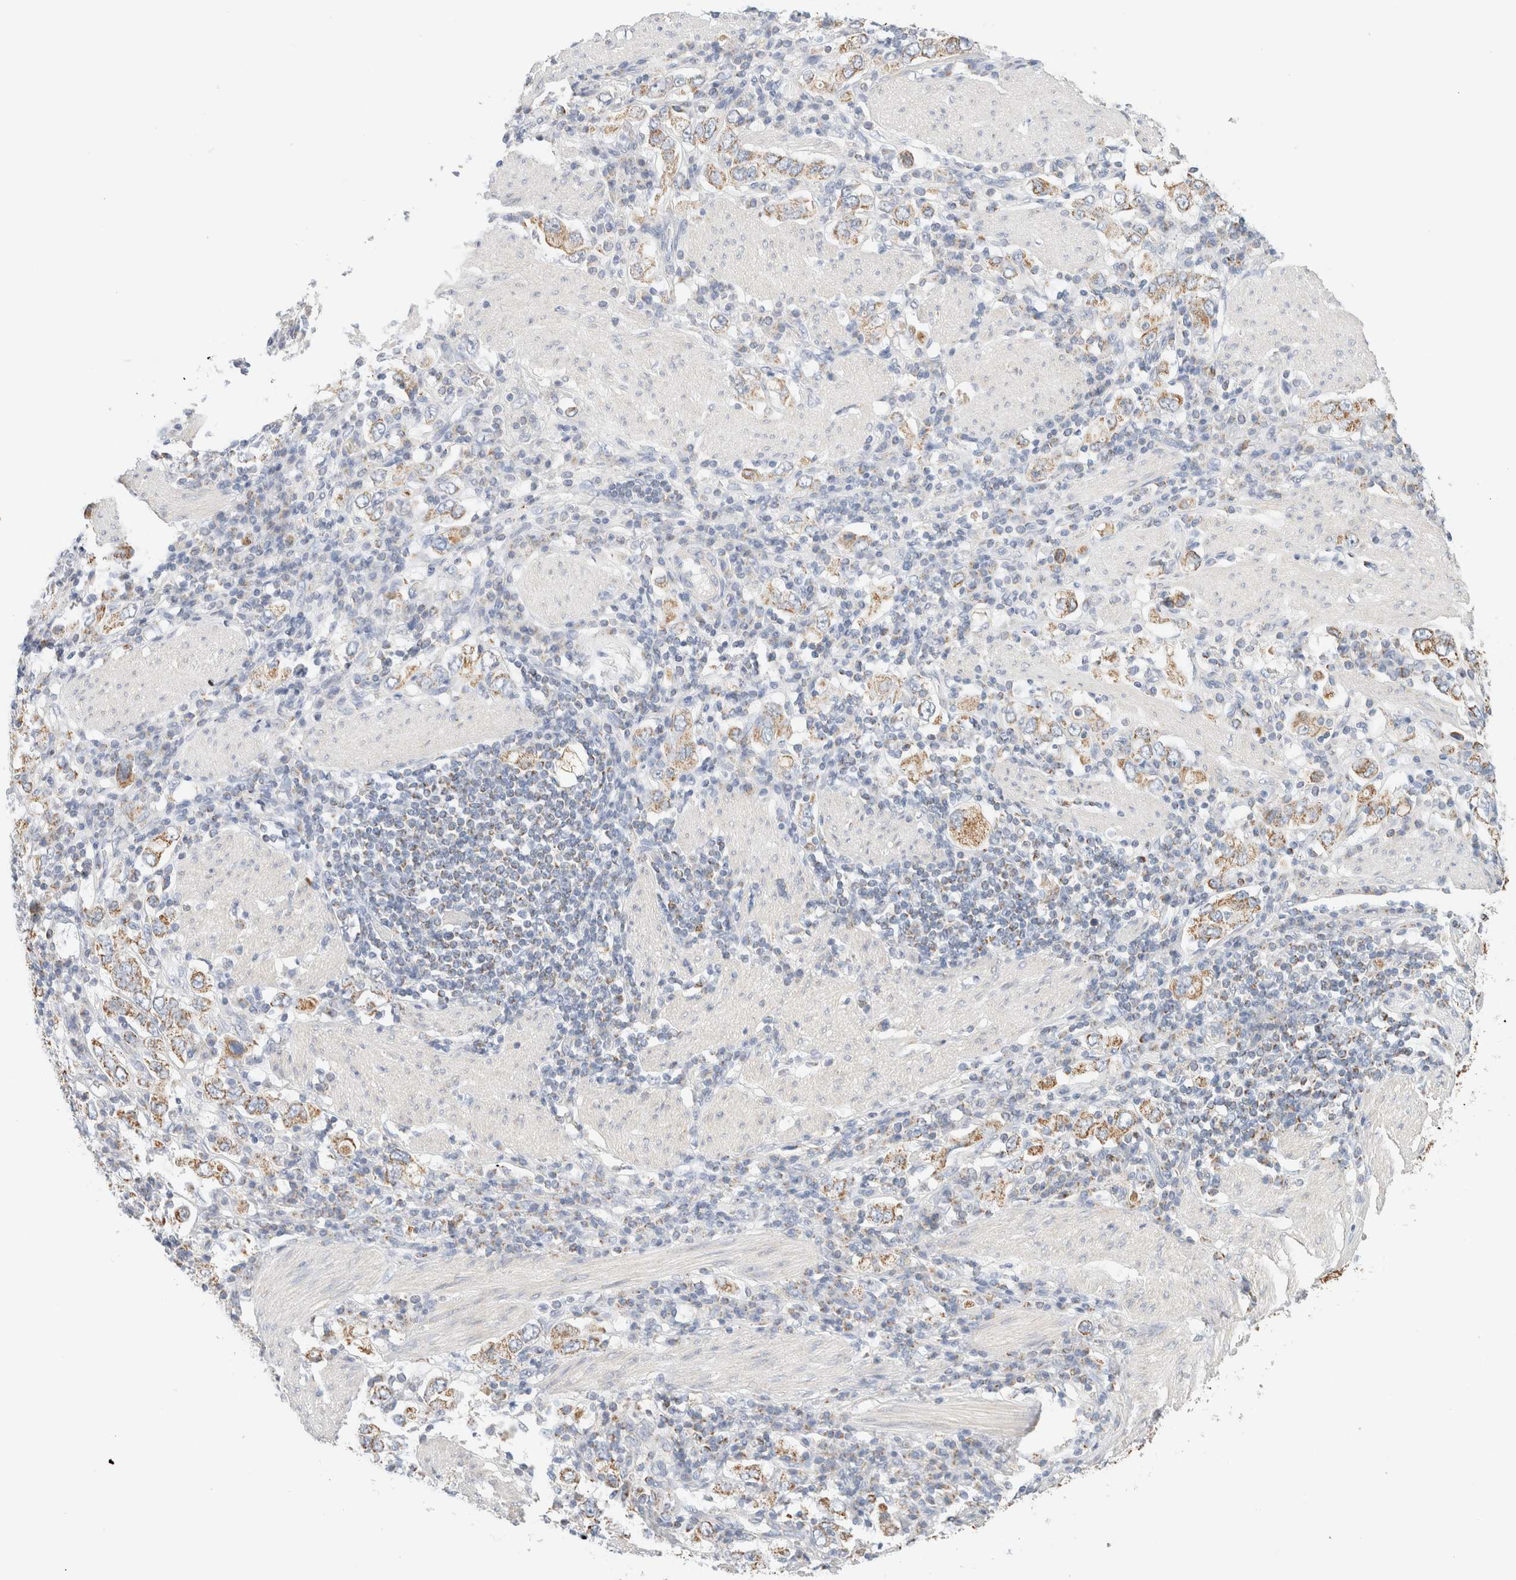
{"staining": {"intensity": "moderate", "quantity": ">75%", "location": "cytoplasmic/membranous"}, "tissue": "stomach cancer", "cell_type": "Tumor cells", "image_type": "cancer", "snomed": [{"axis": "morphology", "description": "Adenocarcinoma, NOS"}, {"axis": "topography", "description": "Stomach, upper"}], "caption": "Brown immunohistochemical staining in human stomach cancer (adenocarcinoma) demonstrates moderate cytoplasmic/membranous staining in about >75% of tumor cells.", "gene": "HDHD3", "patient": {"sex": "male", "age": 62}}